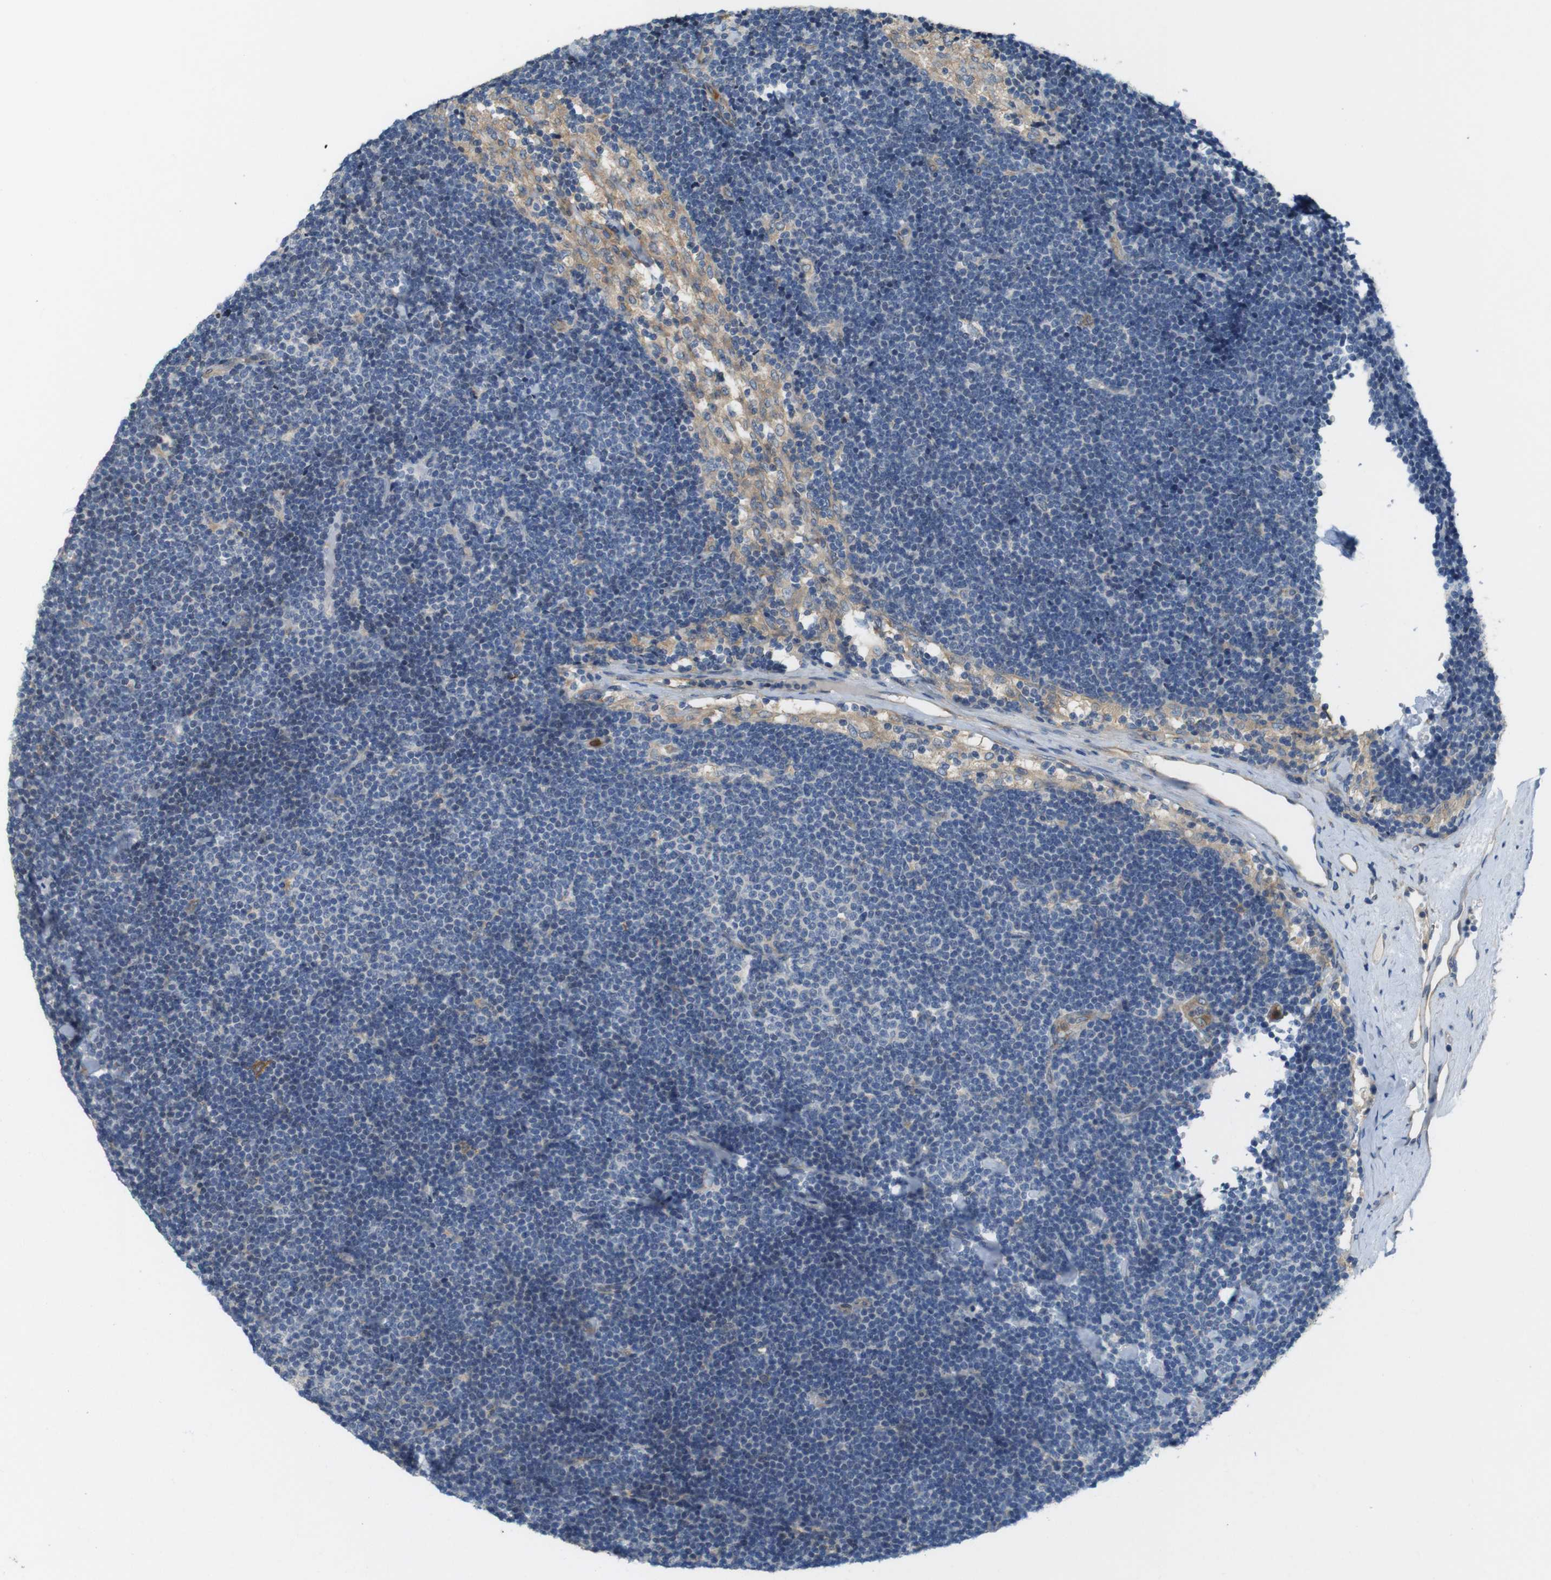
{"staining": {"intensity": "weak", "quantity": "<25%", "location": "cytoplasmic/membranous"}, "tissue": "lymph node", "cell_type": "Germinal center cells", "image_type": "normal", "snomed": [{"axis": "morphology", "description": "Normal tissue, NOS"}, {"axis": "topography", "description": "Lymph node"}], "caption": "Germinal center cells show no significant protein positivity in benign lymph node. The staining is performed using DAB (3,3'-diaminobenzidine) brown chromogen with nuclei counter-stained in using hematoxylin.", "gene": "PCDH10", "patient": {"sex": "male", "age": 63}}